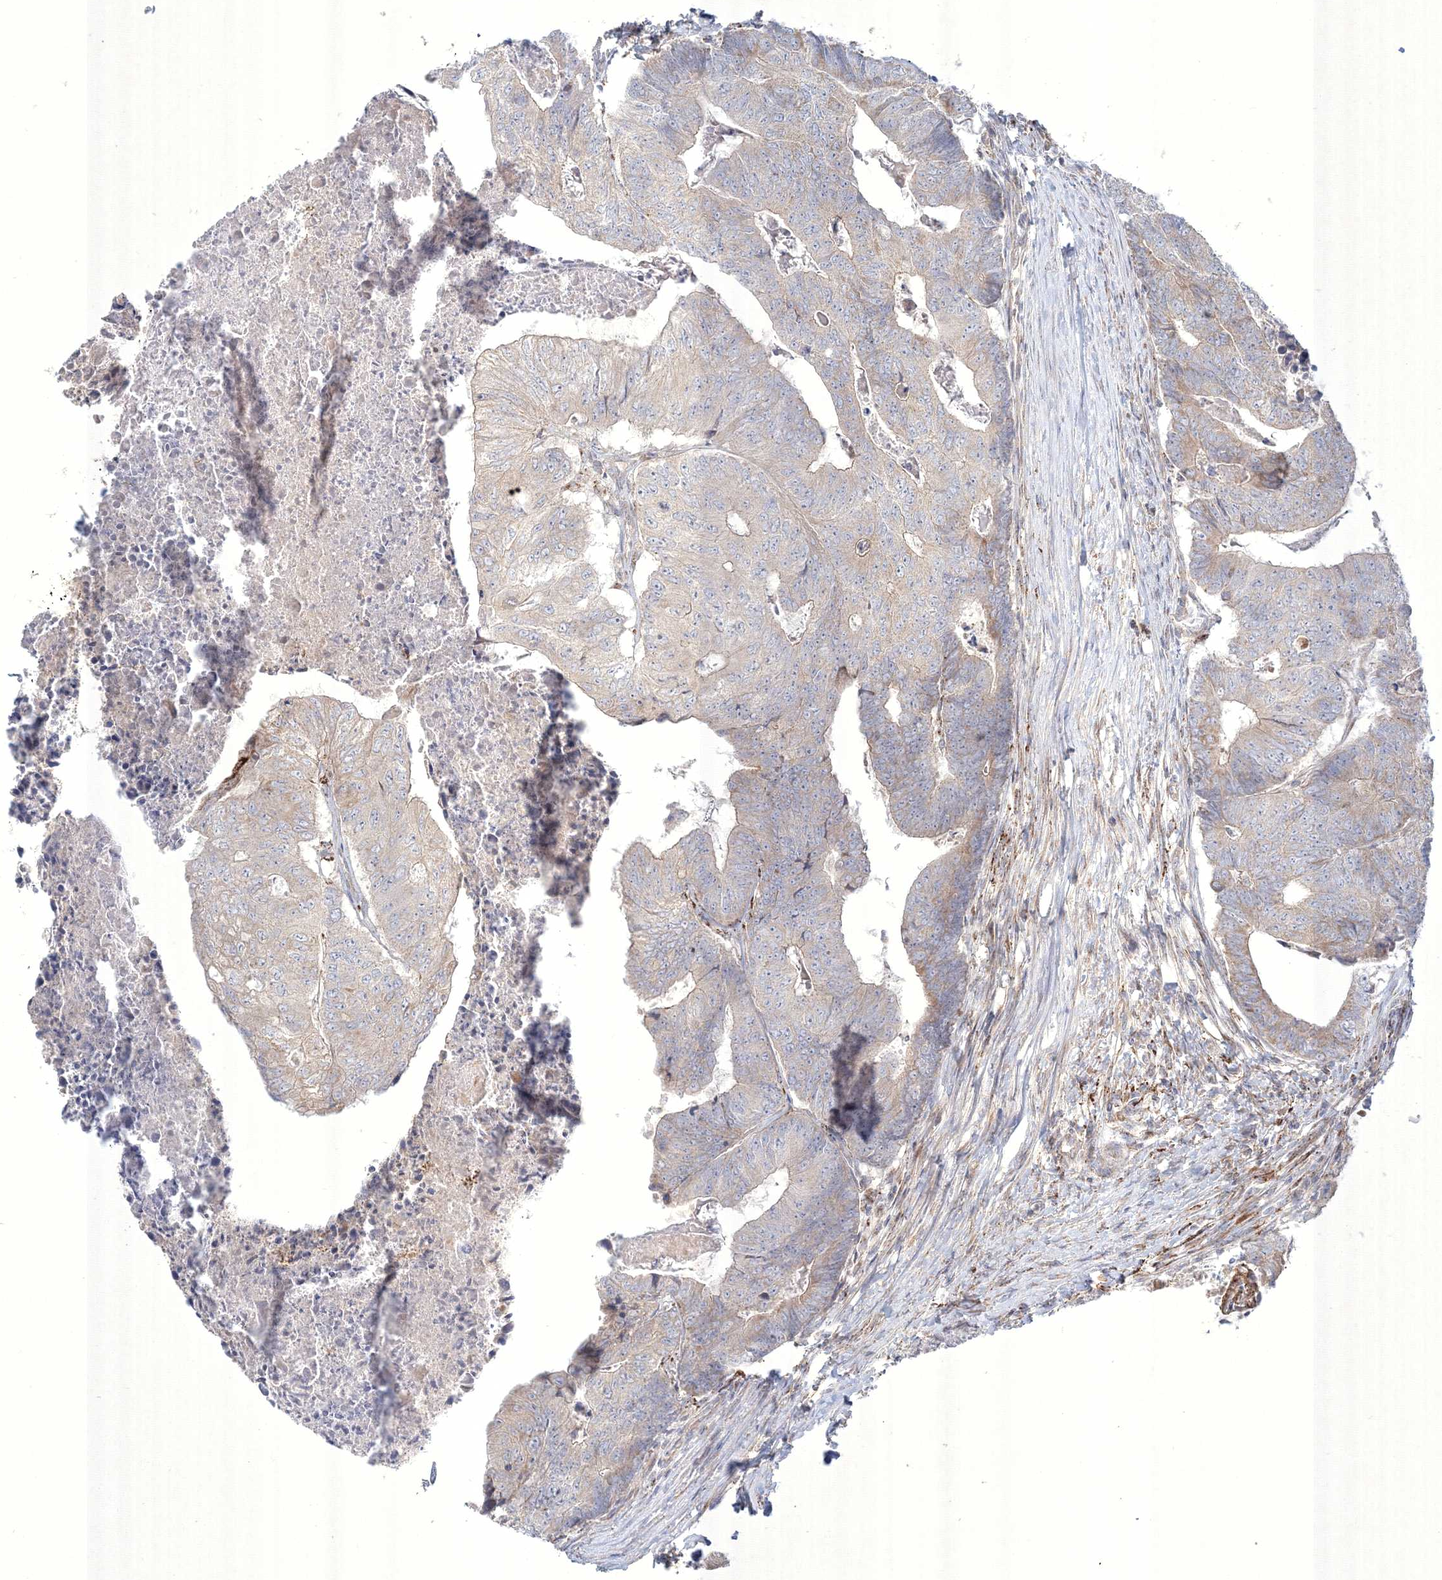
{"staining": {"intensity": "weak", "quantity": "25%-75%", "location": "cytoplasmic/membranous"}, "tissue": "colorectal cancer", "cell_type": "Tumor cells", "image_type": "cancer", "snomed": [{"axis": "morphology", "description": "Adenocarcinoma, NOS"}, {"axis": "topography", "description": "Colon"}], "caption": "Colorectal cancer tissue shows weak cytoplasmic/membranous staining in about 25%-75% of tumor cells, visualized by immunohistochemistry.", "gene": "WDR49", "patient": {"sex": "female", "age": 67}}